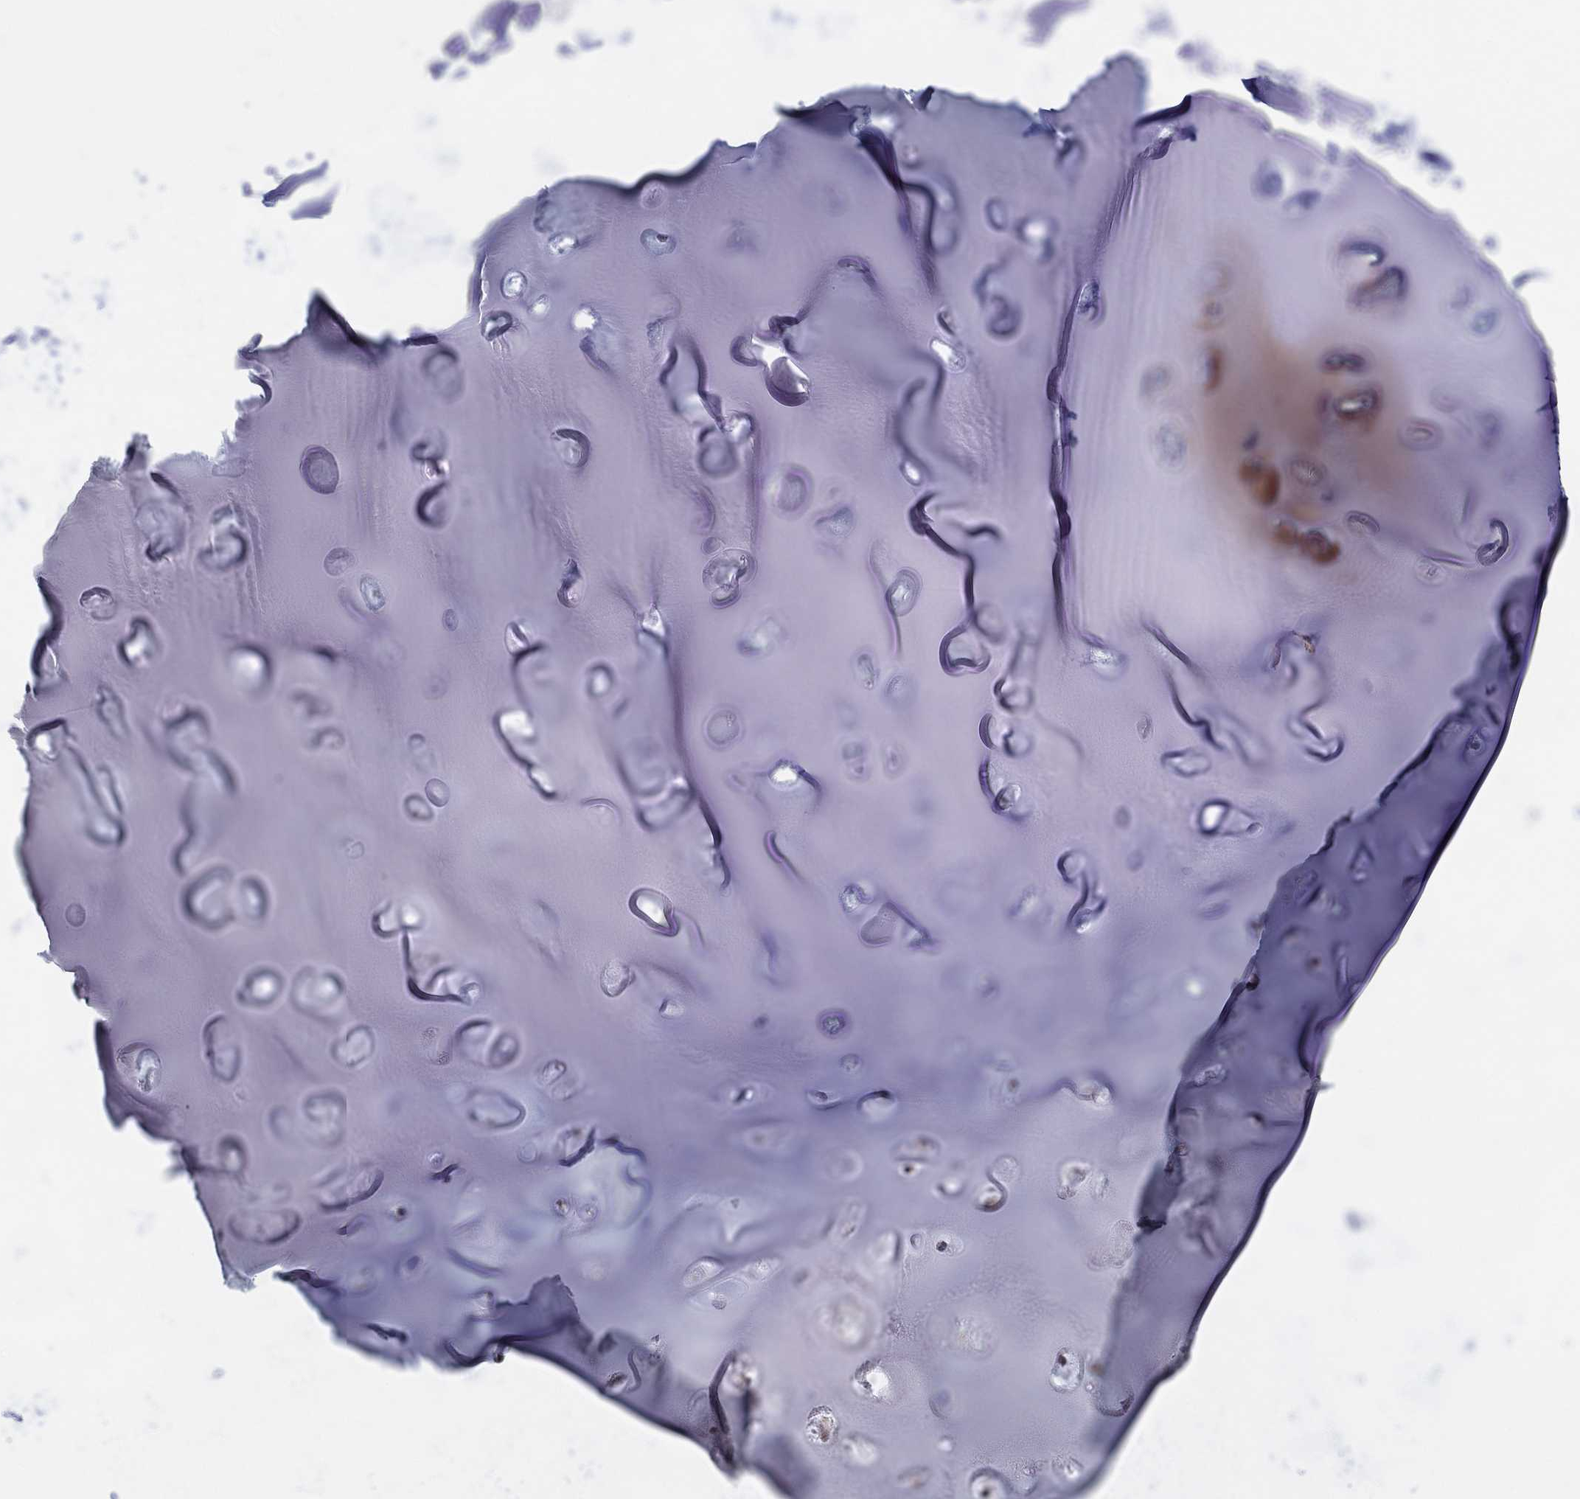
{"staining": {"intensity": "negative", "quantity": "none", "location": "none"}, "tissue": "adipose tissue", "cell_type": "Adipocytes", "image_type": "normal", "snomed": [{"axis": "morphology", "description": "Normal tissue, NOS"}, {"axis": "topography", "description": "Cartilage tissue"}], "caption": "Immunohistochemical staining of benign adipose tissue displays no significant staining in adipocytes.", "gene": "KISS1R", "patient": {"sex": "male", "age": 81}}